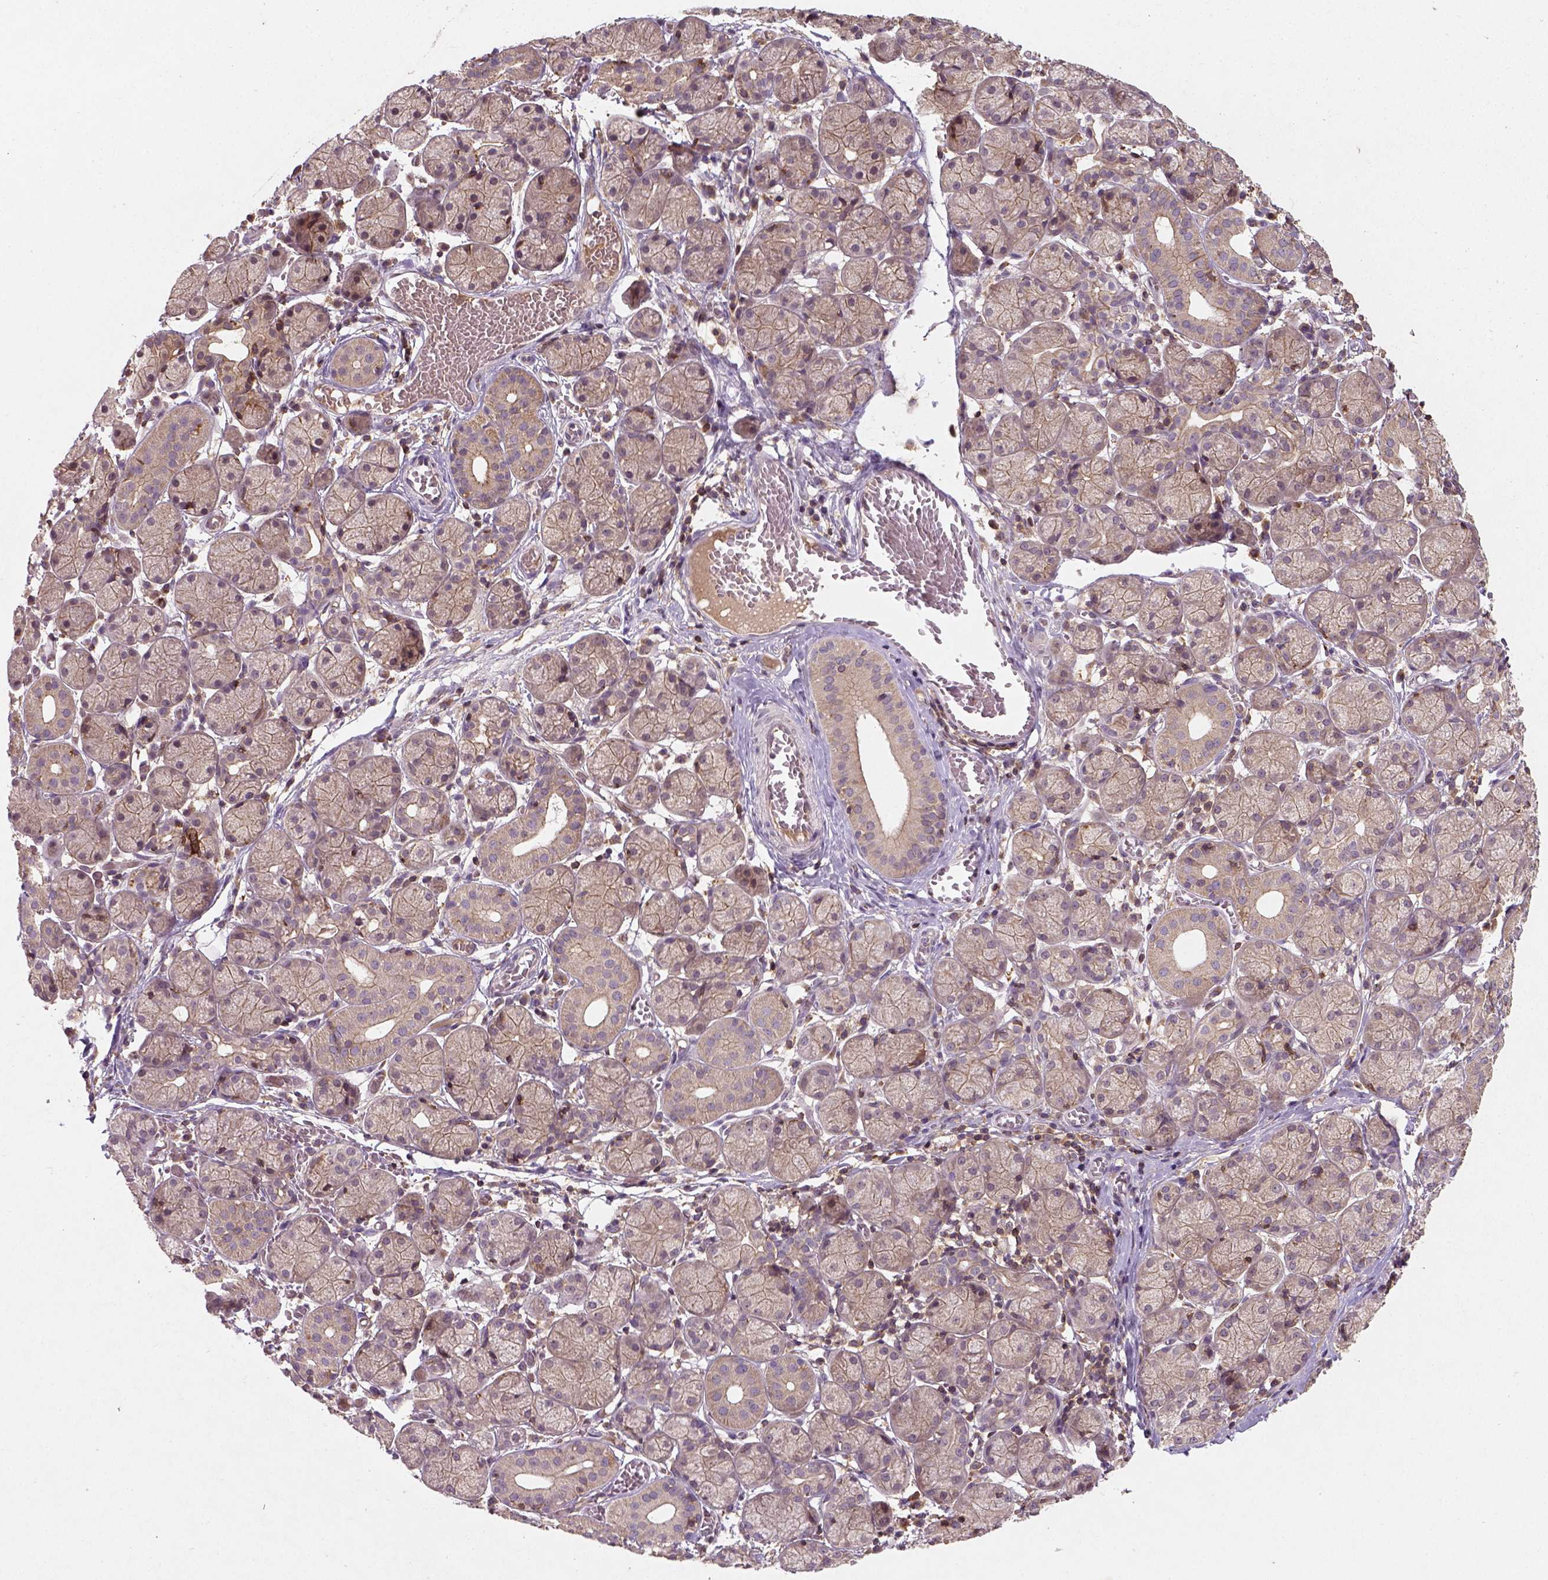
{"staining": {"intensity": "weak", "quantity": ">75%", "location": "cytoplasmic/membranous"}, "tissue": "salivary gland", "cell_type": "Glandular cells", "image_type": "normal", "snomed": [{"axis": "morphology", "description": "Normal tissue, NOS"}, {"axis": "topography", "description": "Salivary gland"}, {"axis": "topography", "description": "Peripheral nerve tissue"}], "caption": "Salivary gland stained with IHC displays weak cytoplasmic/membranous staining in about >75% of glandular cells. The protein is stained brown, and the nuclei are stained in blue (DAB (3,3'-diaminobenzidine) IHC with brightfield microscopy, high magnification).", "gene": "CAMKK1", "patient": {"sex": "female", "age": 24}}